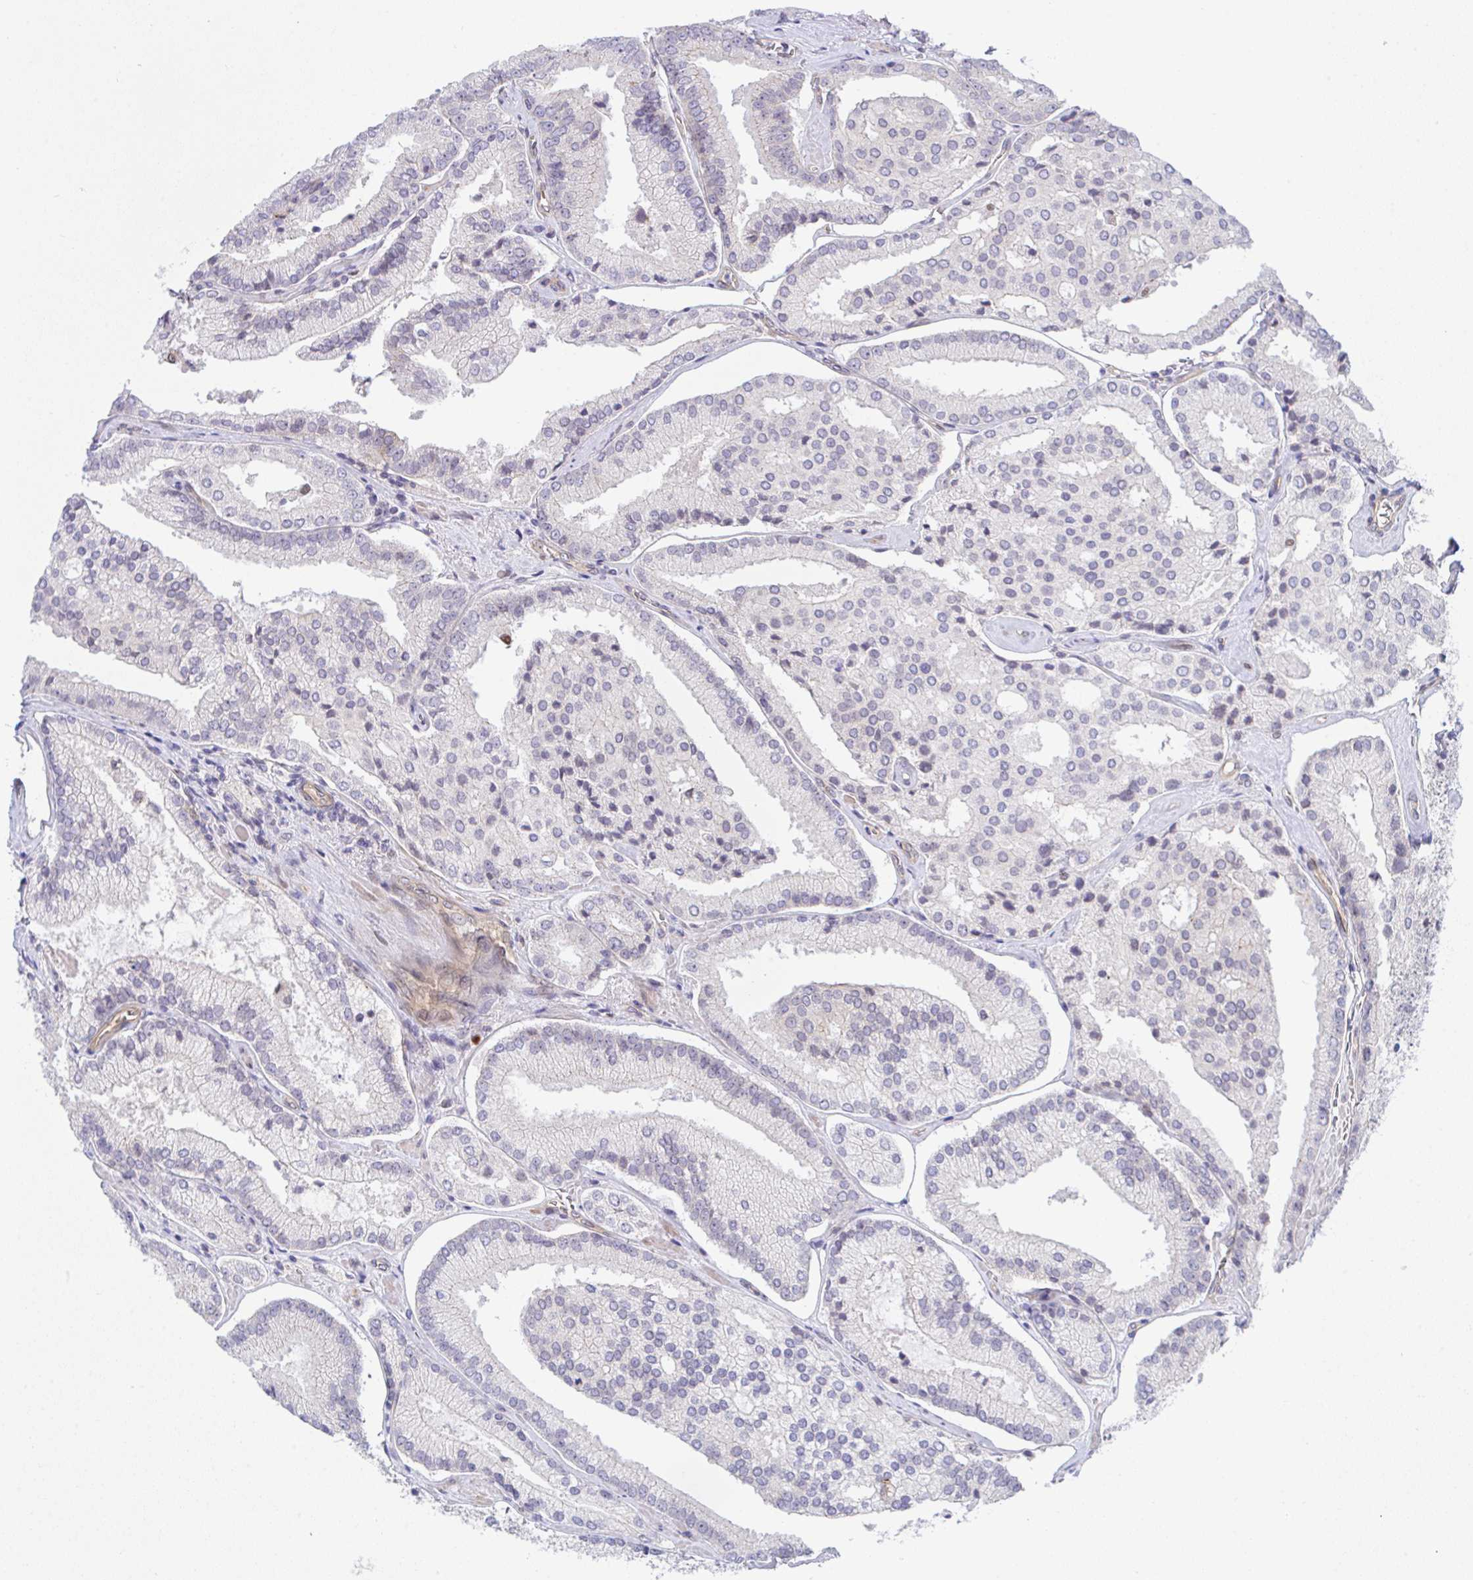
{"staining": {"intensity": "negative", "quantity": "none", "location": "none"}, "tissue": "prostate cancer", "cell_type": "Tumor cells", "image_type": "cancer", "snomed": [{"axis": "morphology", "description": "Adenocarcinoma, High grade"}, {"axis": "topography", "description": "Prostate"}], "caption": "High power microscopy histopathology image of an immunohistochemistry micrograph of adenocarcinoma (high-grade) (prostate), revealing no significant staining in tumor cells.", "gene": "ZBED3", "patient": {"sex": "male", "age": 73}}